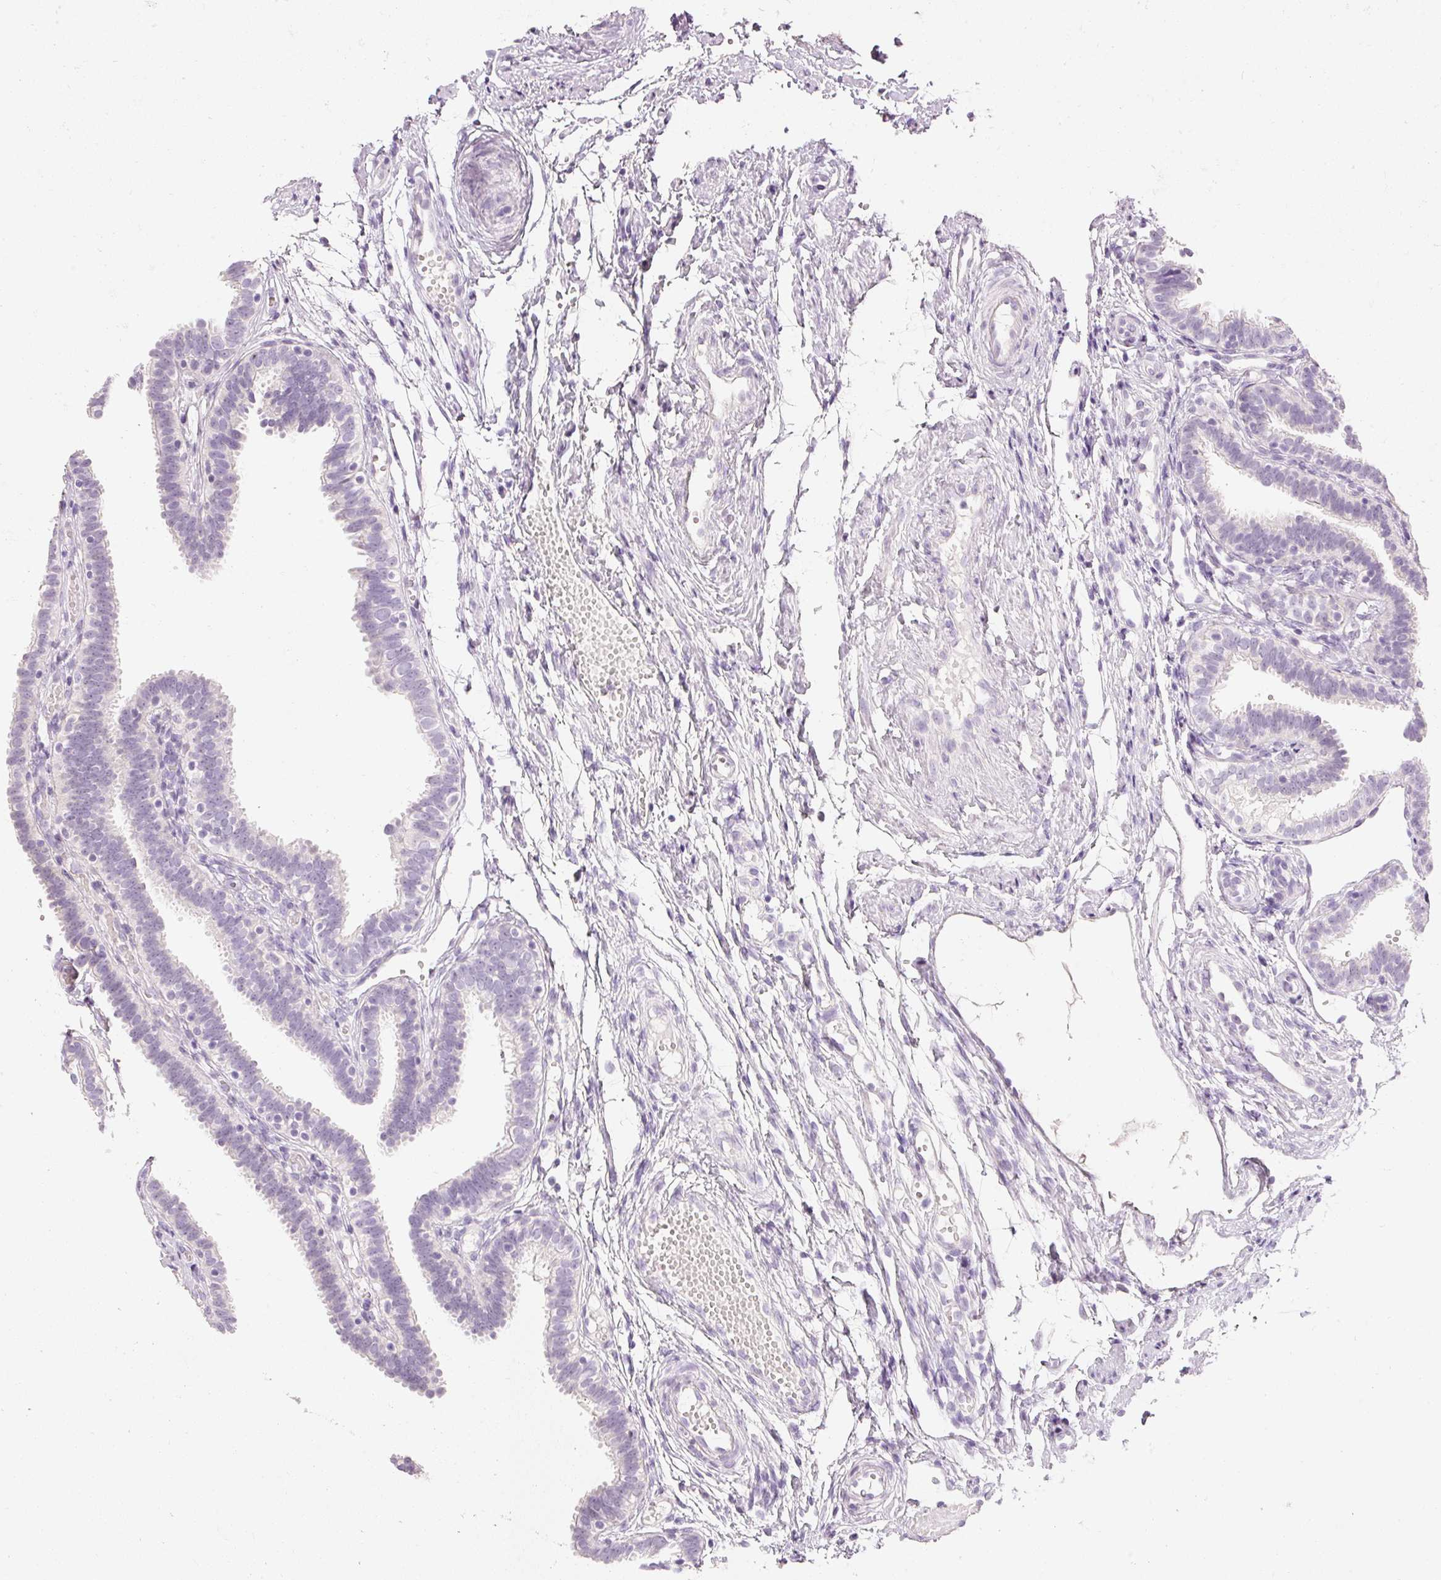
{"staining": {"intensity": "negative", "quantity": "none", "location": "none"}, "tissue": "fallopian tube", "cell_type": "Glandular cells", "image_type": "normal", "snomed": [{"axis": "morphology", "description": "Normal tissue, NOS"}, {"axis": "topography", "description": "Fallopian tube"}], "caption": "This is an immunohistochemistry (IHC) image of unremarkable human fallopian tube. There is no positivity in glandular cells.", "gene": "ELAVL3", "patient": {"sex": "female", "age": 37}}